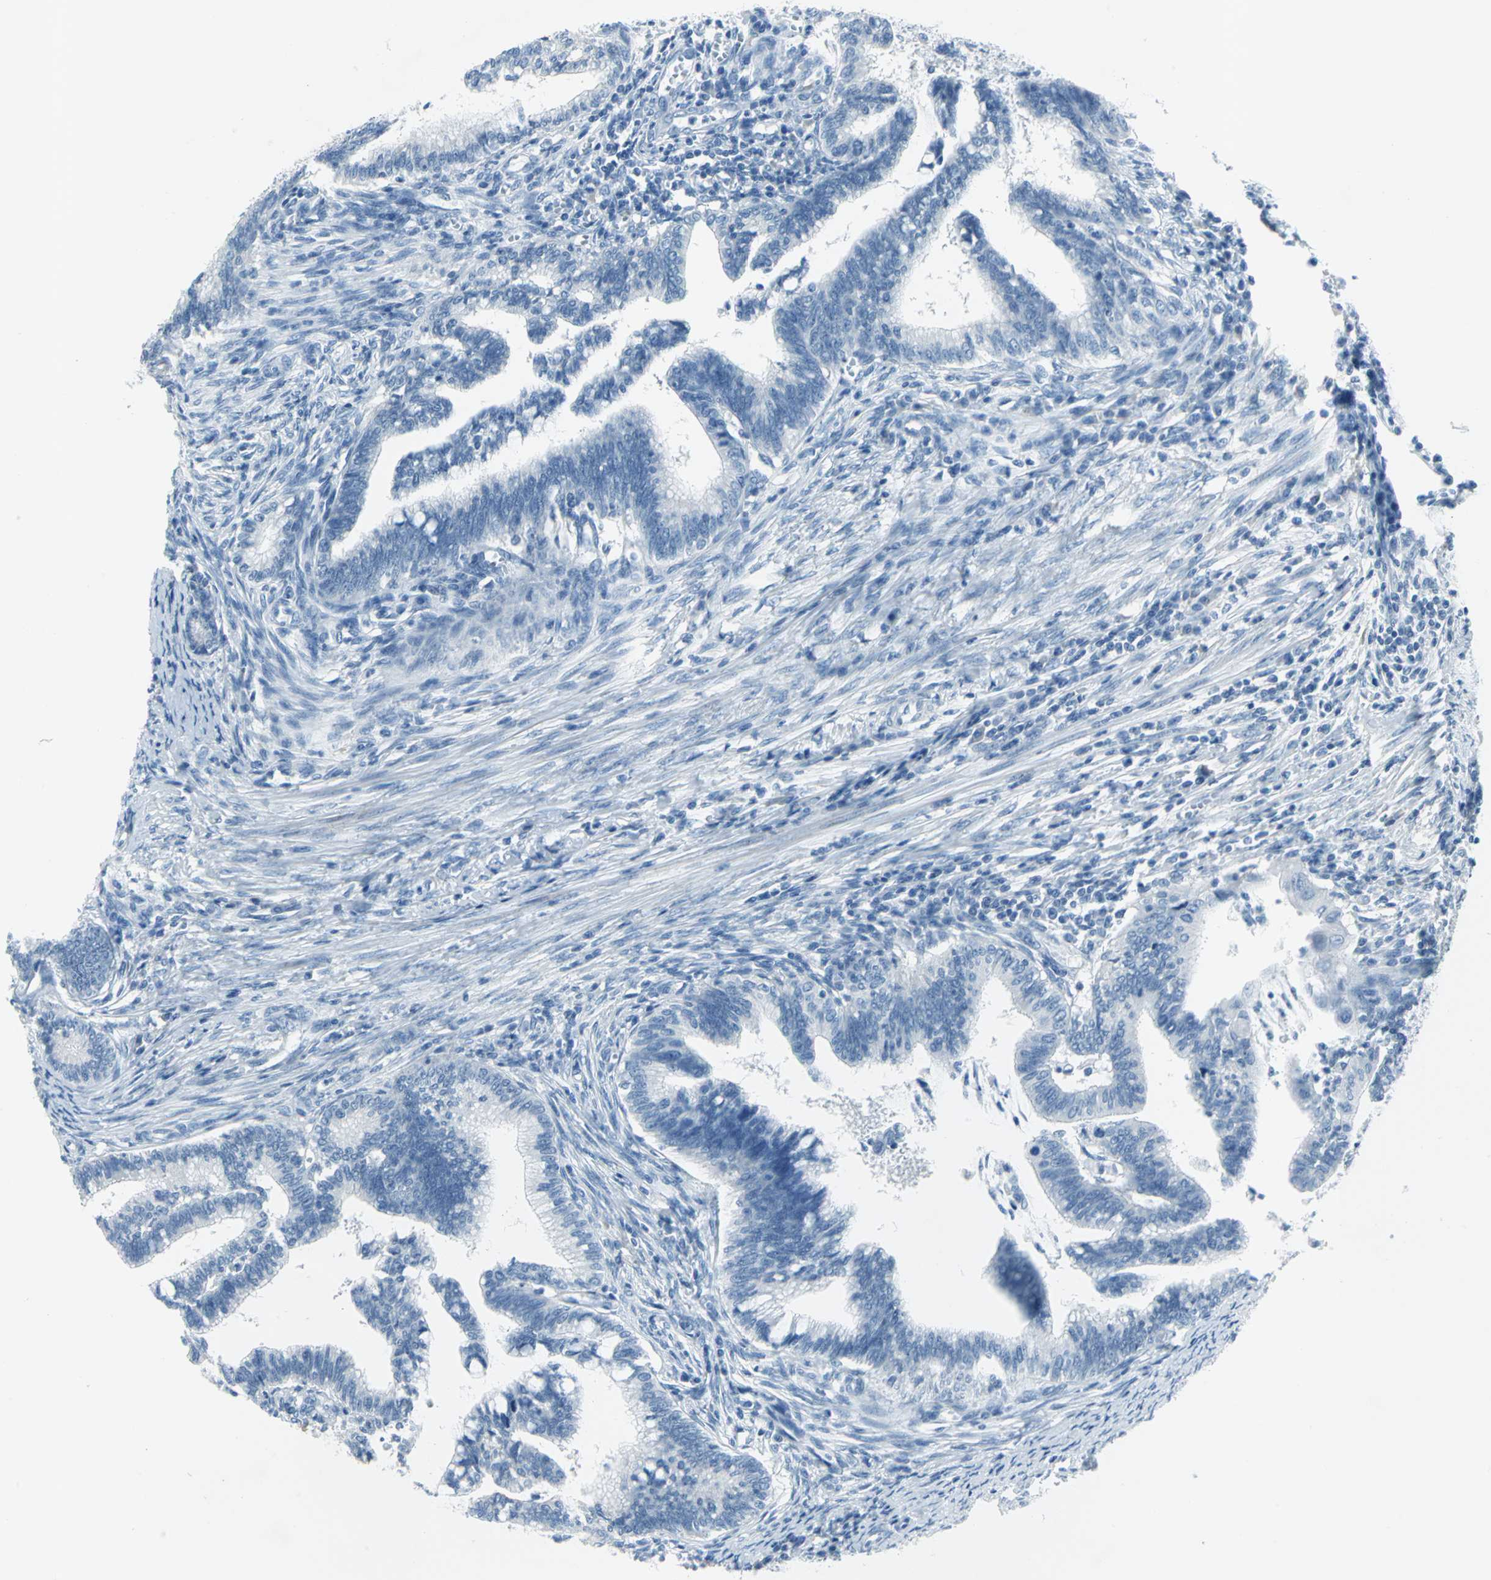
{"staining": {"intensity": "negative", "quantity": "none", "location": "none"}, "tissue": "cervical cancer", "cell_type": "Tumor cells", "image_type": "cancer", "snomed": [{"axis": "morphology", "description": "Adenocarcinoma, NOS"}, {"axis": "topography", "description": "Cervix"}], "caption": "A high-resolution histopathology image shows immunohistochemistry (IHC) staining of cervical adenocarcinoma, which exhibits no significant expression in tumor cells.", "gene": "DNAI2", "patient": {"sex": "female", "age": 36}}